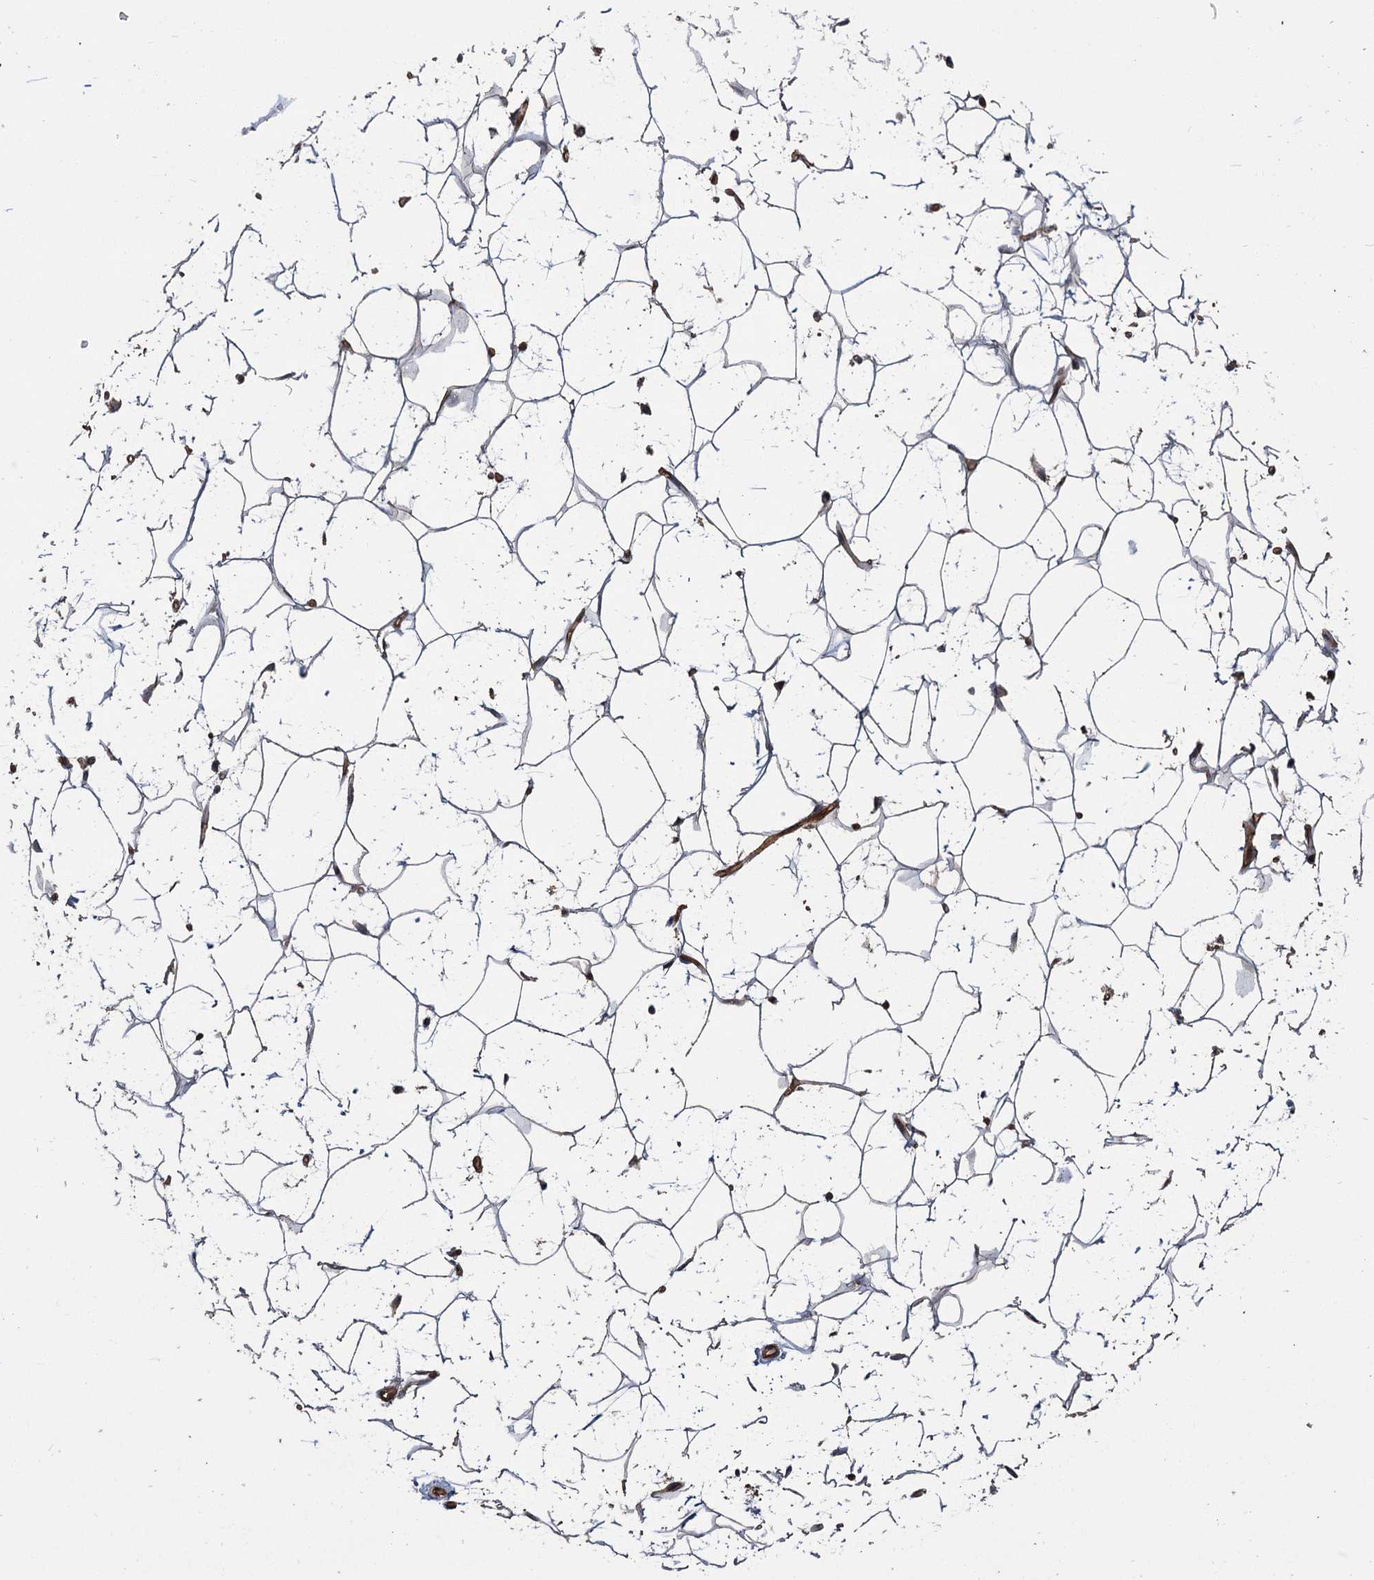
{"staining": {"intensity": "moderate", "quantity": ">75%", "location": "cytoplasmic/membranous,nuclear"}, "tissue": "adipose tissue", "cell_type": "Adipocytes", "image_type": "normal", "snomed": [{"axis": "morphology", "description": "Normal tissue, NOS"}, {"axis": "topography", "description": "Breast"}], "caption": "Protein positivity by immunohistochemistry displays moderate cytoplasmic/membranous,nuclear expression in about >75% of adipocytes in normal adipose tissue.", "gene": "KANSL2", "patient": {"sex": "female", "age": 26}}